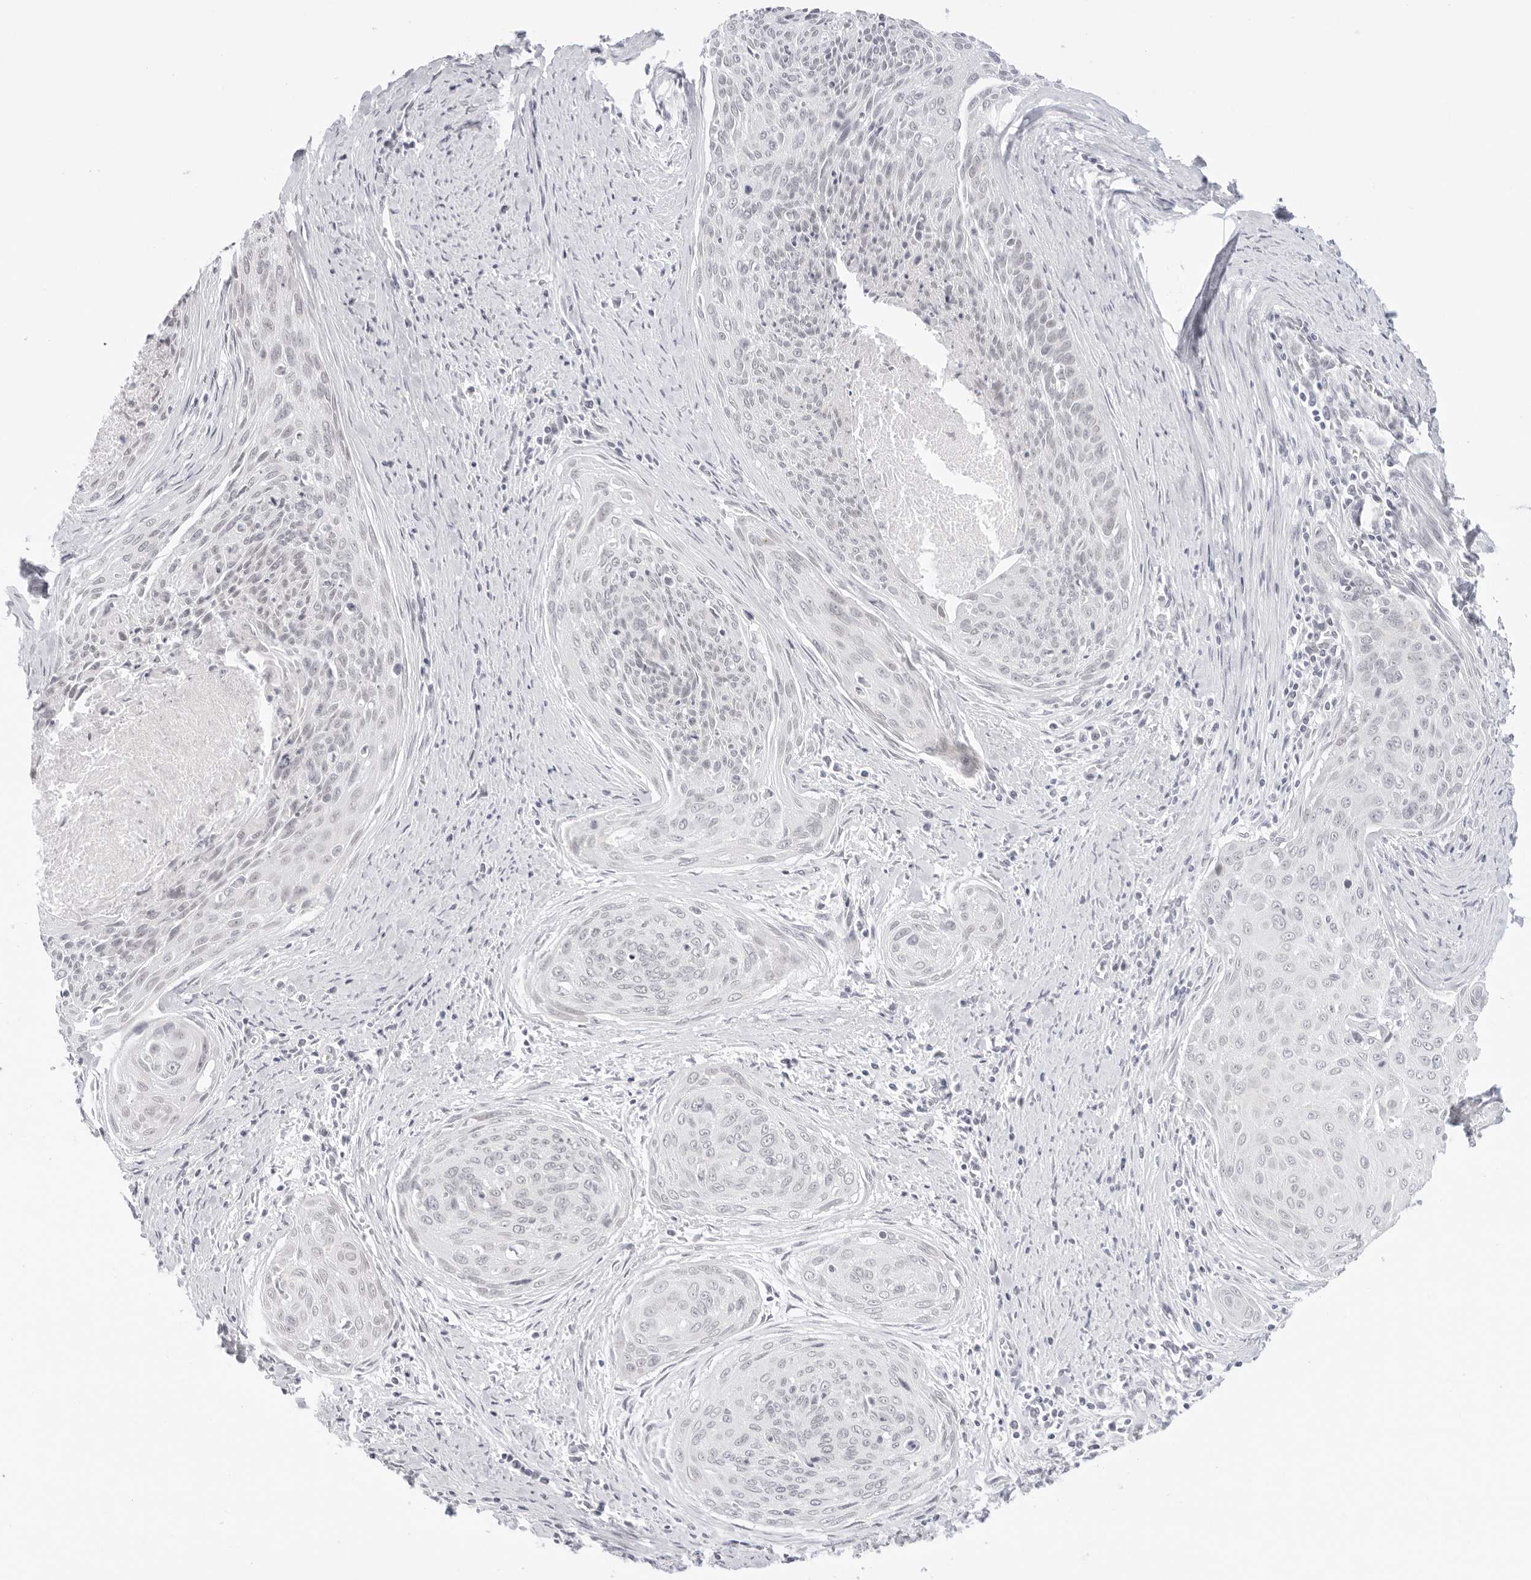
{"staining": {"intensity": "negative", "quantity": "none", "location": "none"}, "tissue": "cervical cancer", "cell_type": "Tumor cells", "image_type": "cancer", "snomed": [{"axis": "morphology", "description": "Squamous cell carcinoma, NOS"}, {"axis": "topography", "description": "Cervix"}], "caption": "IHC histopathology image of neoplastic tissue: cervical cancer stained with DAB exhibits no significant protein positivity in tumor cells. (DAB immunohistochemistry visualized using brightfield microscopy, high magnification).", "gene": "MED18", "patient": {"sex": "female", "age": 55}}